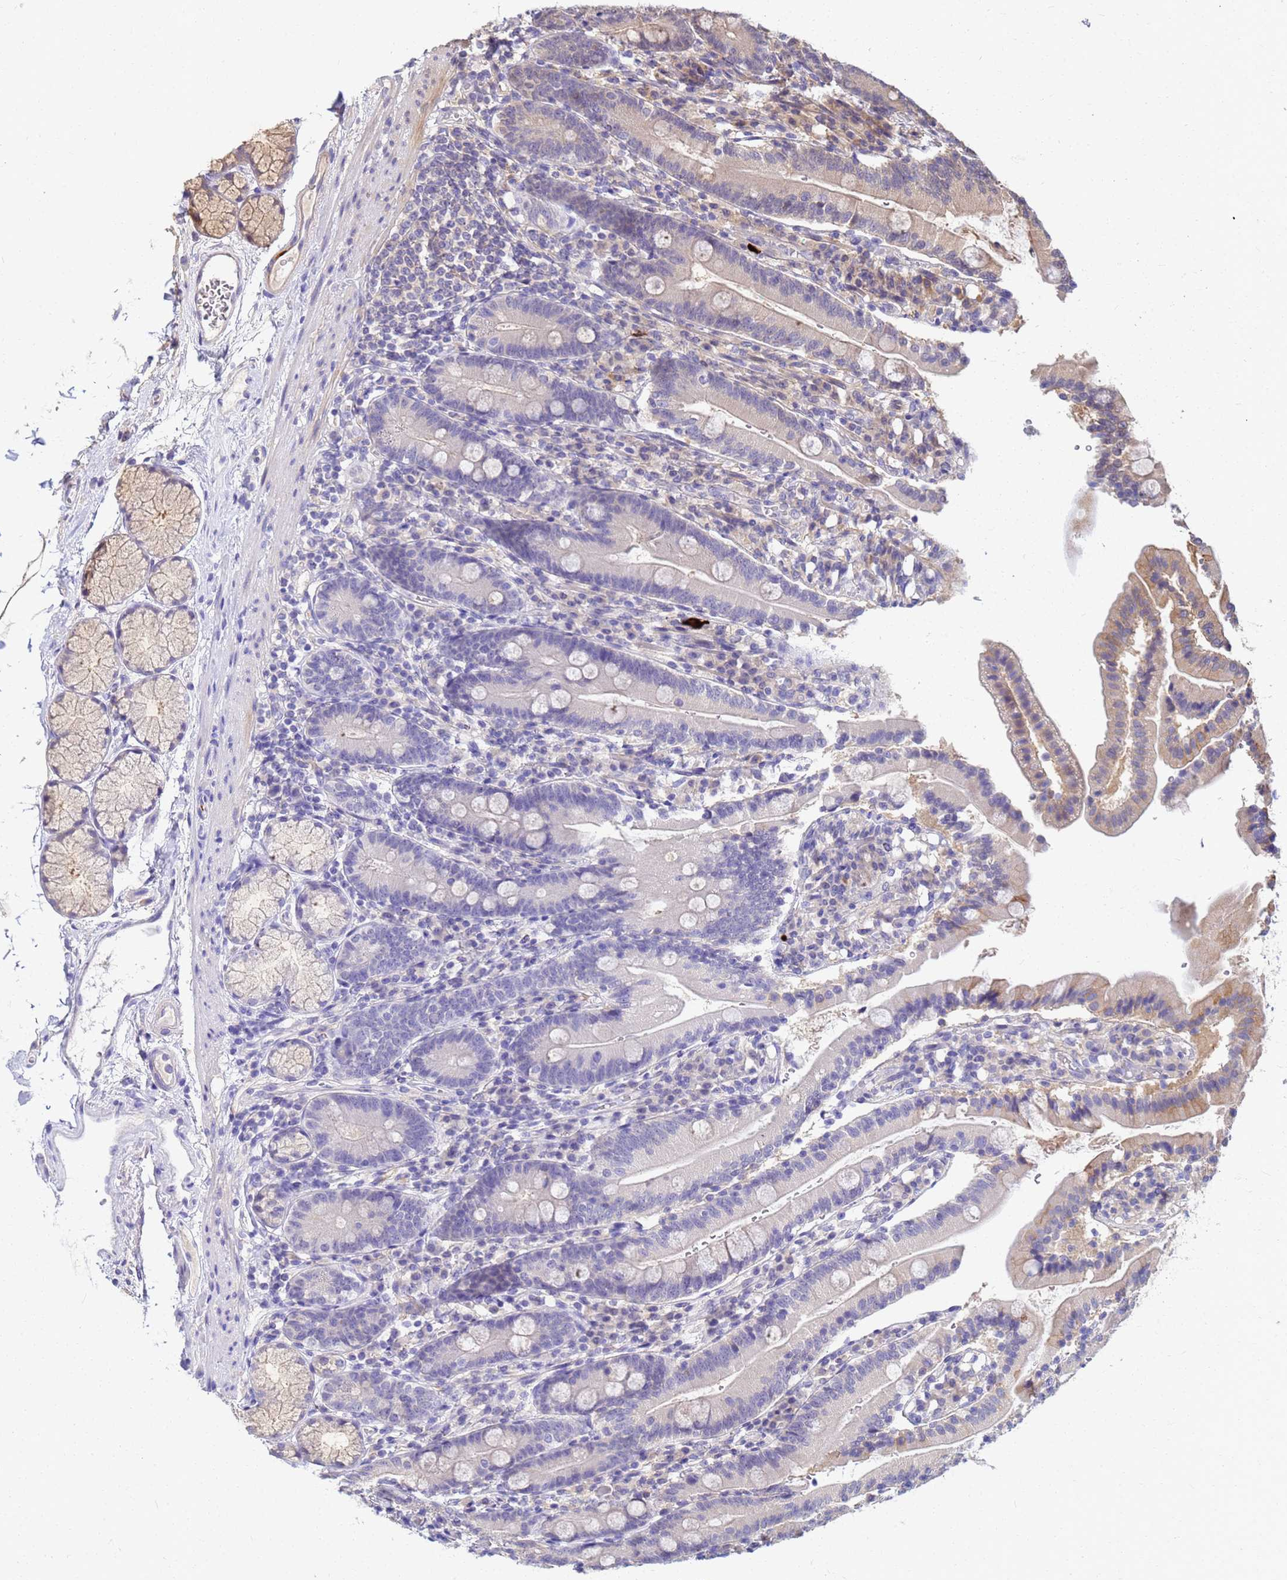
{"staining": {"intensity": "weak", "quantity": "<25%", "location": "cytoplasmic/membranous"}, "tissue": "duodenum", "cell_type": "Glandular cells", "image_type": "normal", "snomed": [{"axis": "morphology", "description": "Normal tissue, NOS"}, {"axis": "topography", "description": "Duodenum"}], "caption": "Photomicrograph shows no protein expression in glandular cells of unremarkable duodenum.", "gene": "DUS4L", "patient": {"sex": "female", "age": 67}}